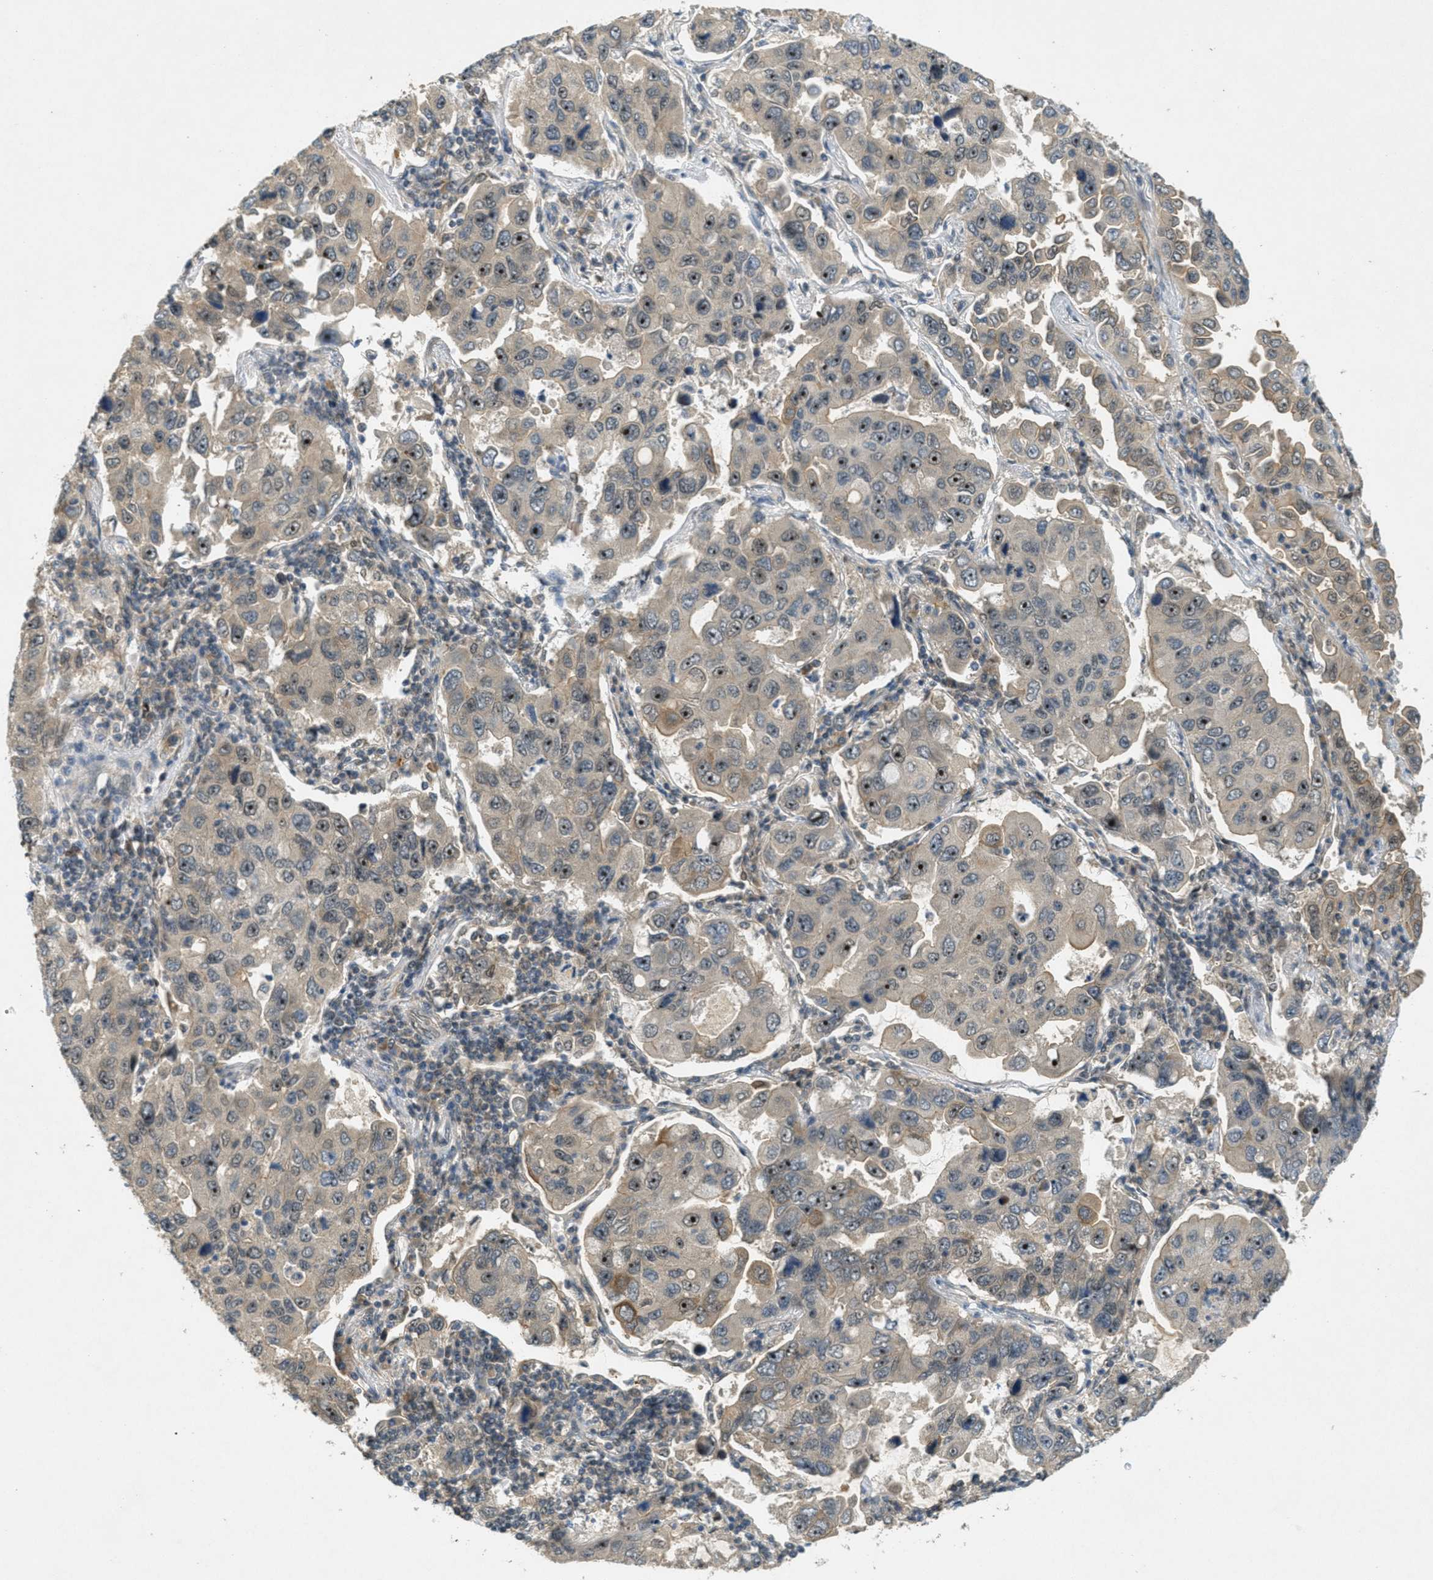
{"staining": {"intensity": "moderate", "quantity": "25%-75%", "location": "nuclear"}, "tissue": "lung cancer", "cell_type": "Tumor cells", "image_type": "cancer", "snomed": [{"axis": "morphology", "description": "Adenocarcinoma, NOS"}, {"axis": "topography", "description": "Lung"}], "caption": "Protein staining of lung cancer tissue exhibits moderate nuclear expression in about 25%-75% of tumor cells.", "gene": "STK11", "patient": {"sex": "male", "age": 64}}